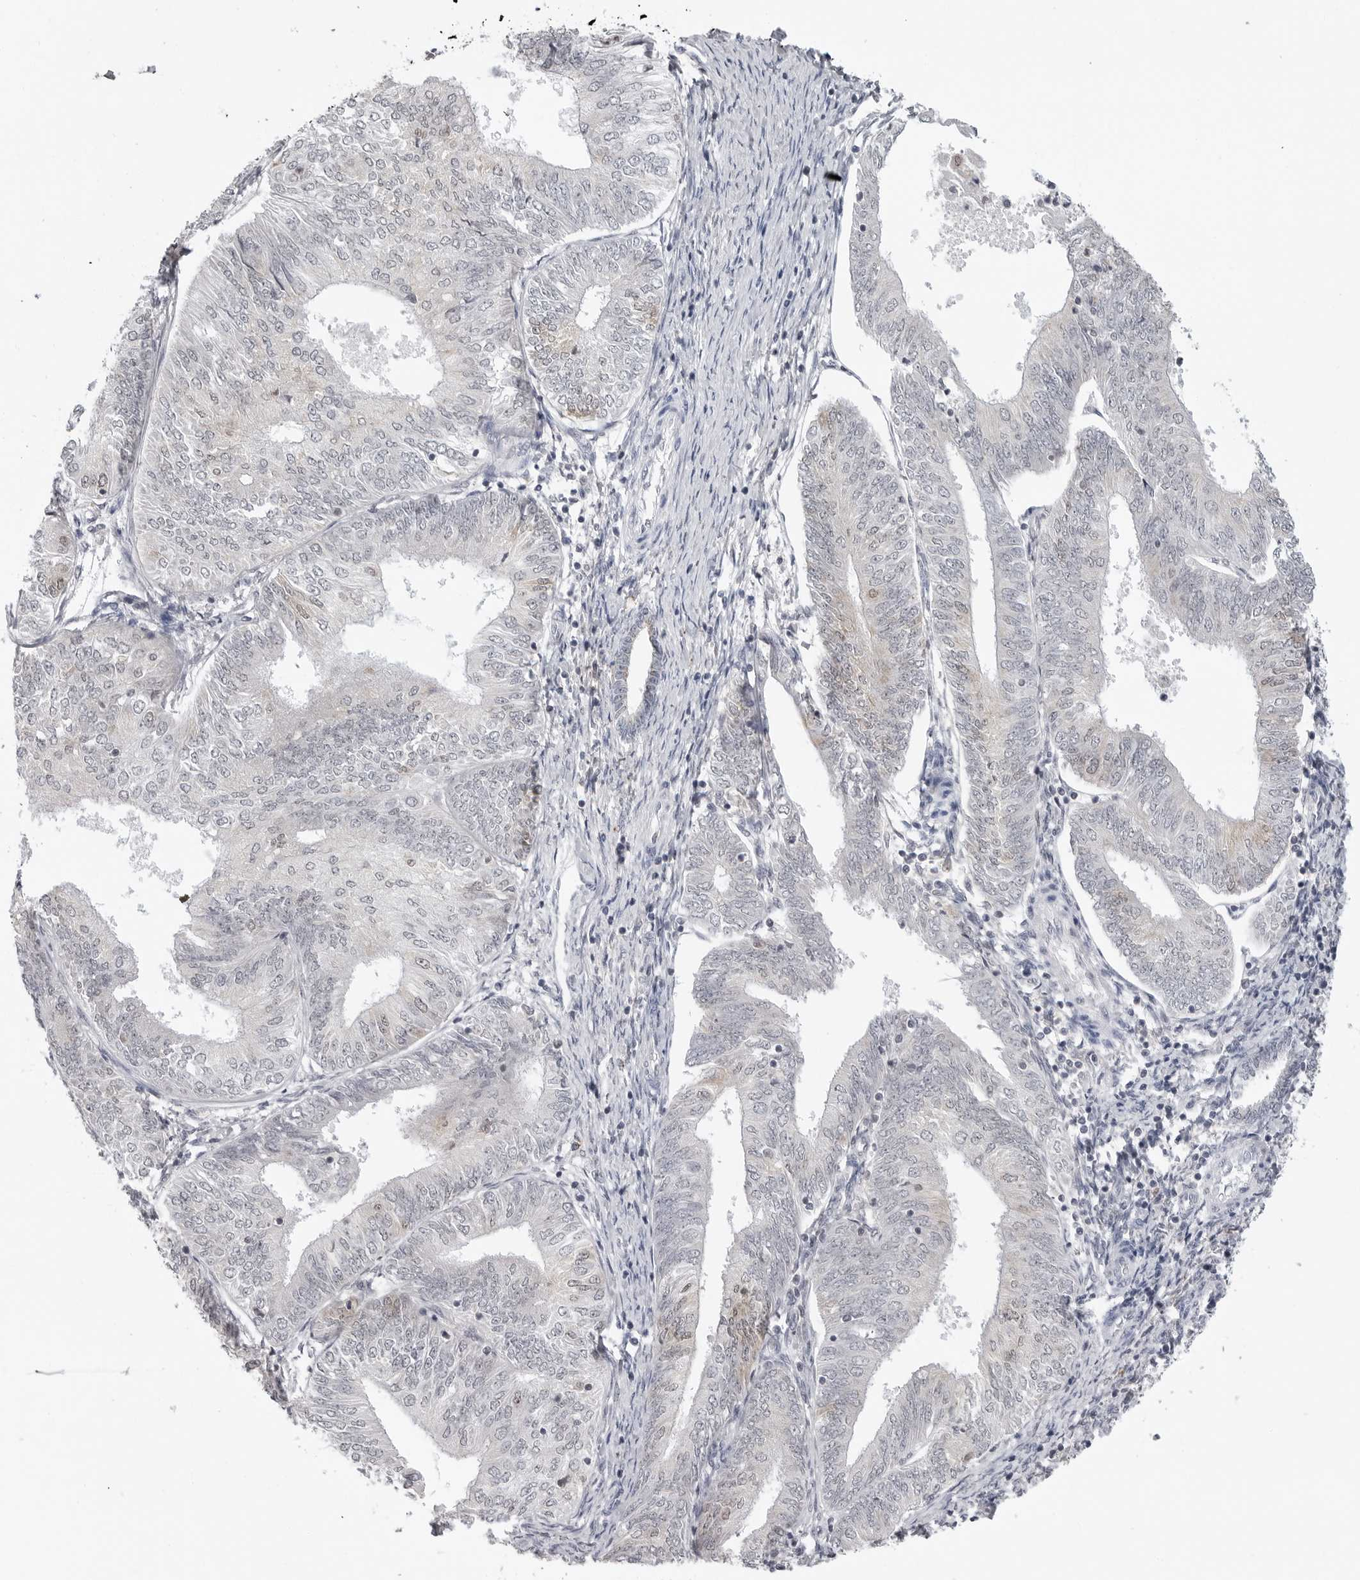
{"staining": {"intensity": "negative", "quantity": "none", "location": "none"}, "tissue": "endometrial cancer", "cell_type": "Tumor cells", "image_type": "cancer", "snomed": [{"axis": "morphology", "description": "Adenocarcinoma, NOS"}, {"axis": "topography", "description": "Endometrium"}], "caption": "This is an immunohistochemistry histopathology image of human endometrial adenocarcinoma. There is no staining in tumor cells.", "gene": "RRM1", "patient": {"sex": "female", "age": 58}}